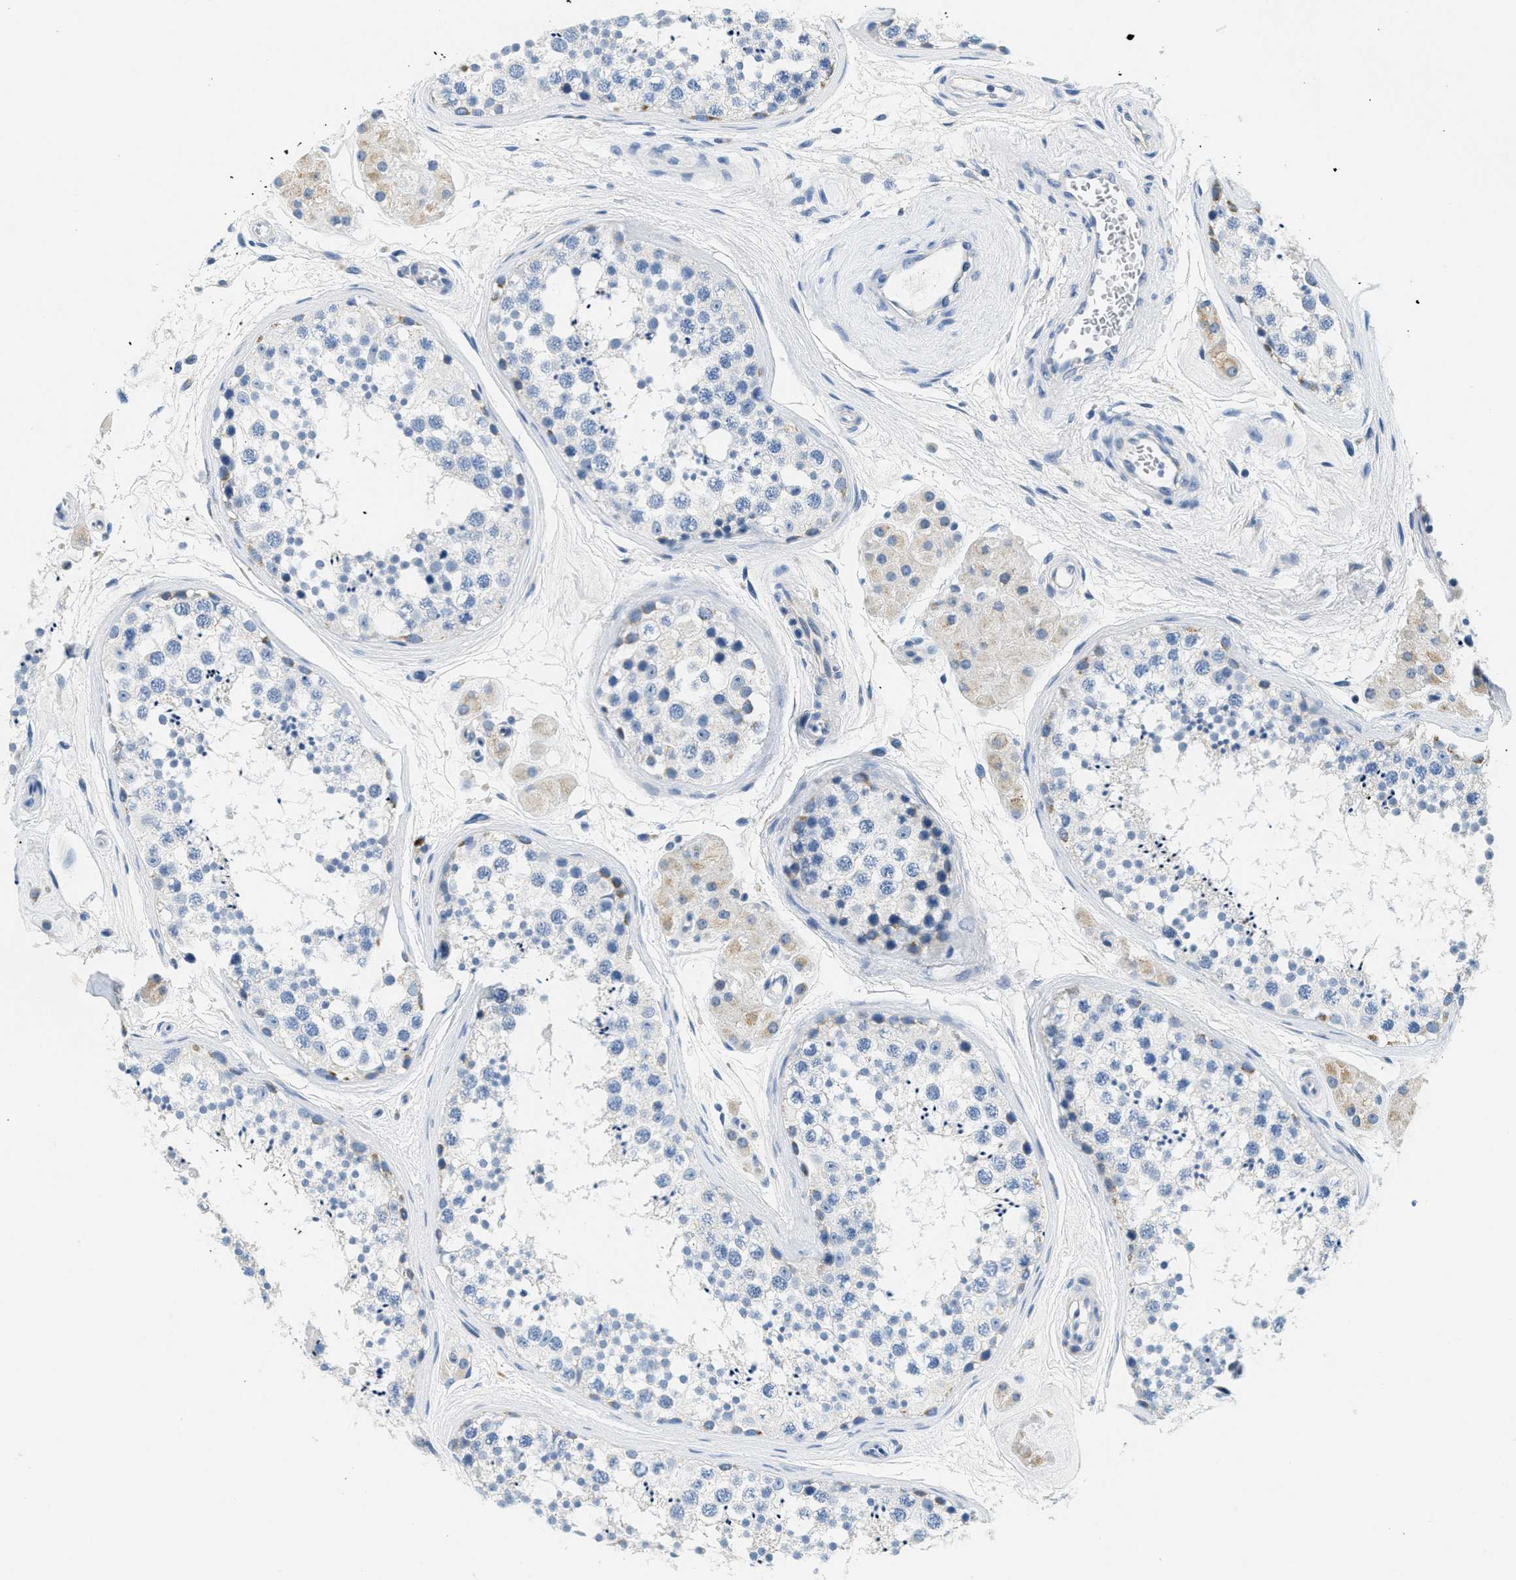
{"staining": {"intensity": "negative", "quantity": "none", "location": "none"}, "tissue": "testis", "cell_type": "Cells in seminiferous ducts", "image_type": "normal", "snomed": [{"axis": "morphology", "description": "Normal tissue, NOS"}, {"axis": "topography", "description": "Testis"}], "caption": "The image demonstrates no significant staining in cells in seminiferous ducts of testis.", "gene": "CA4", "patient": {"sex": "male", "age": 56}}